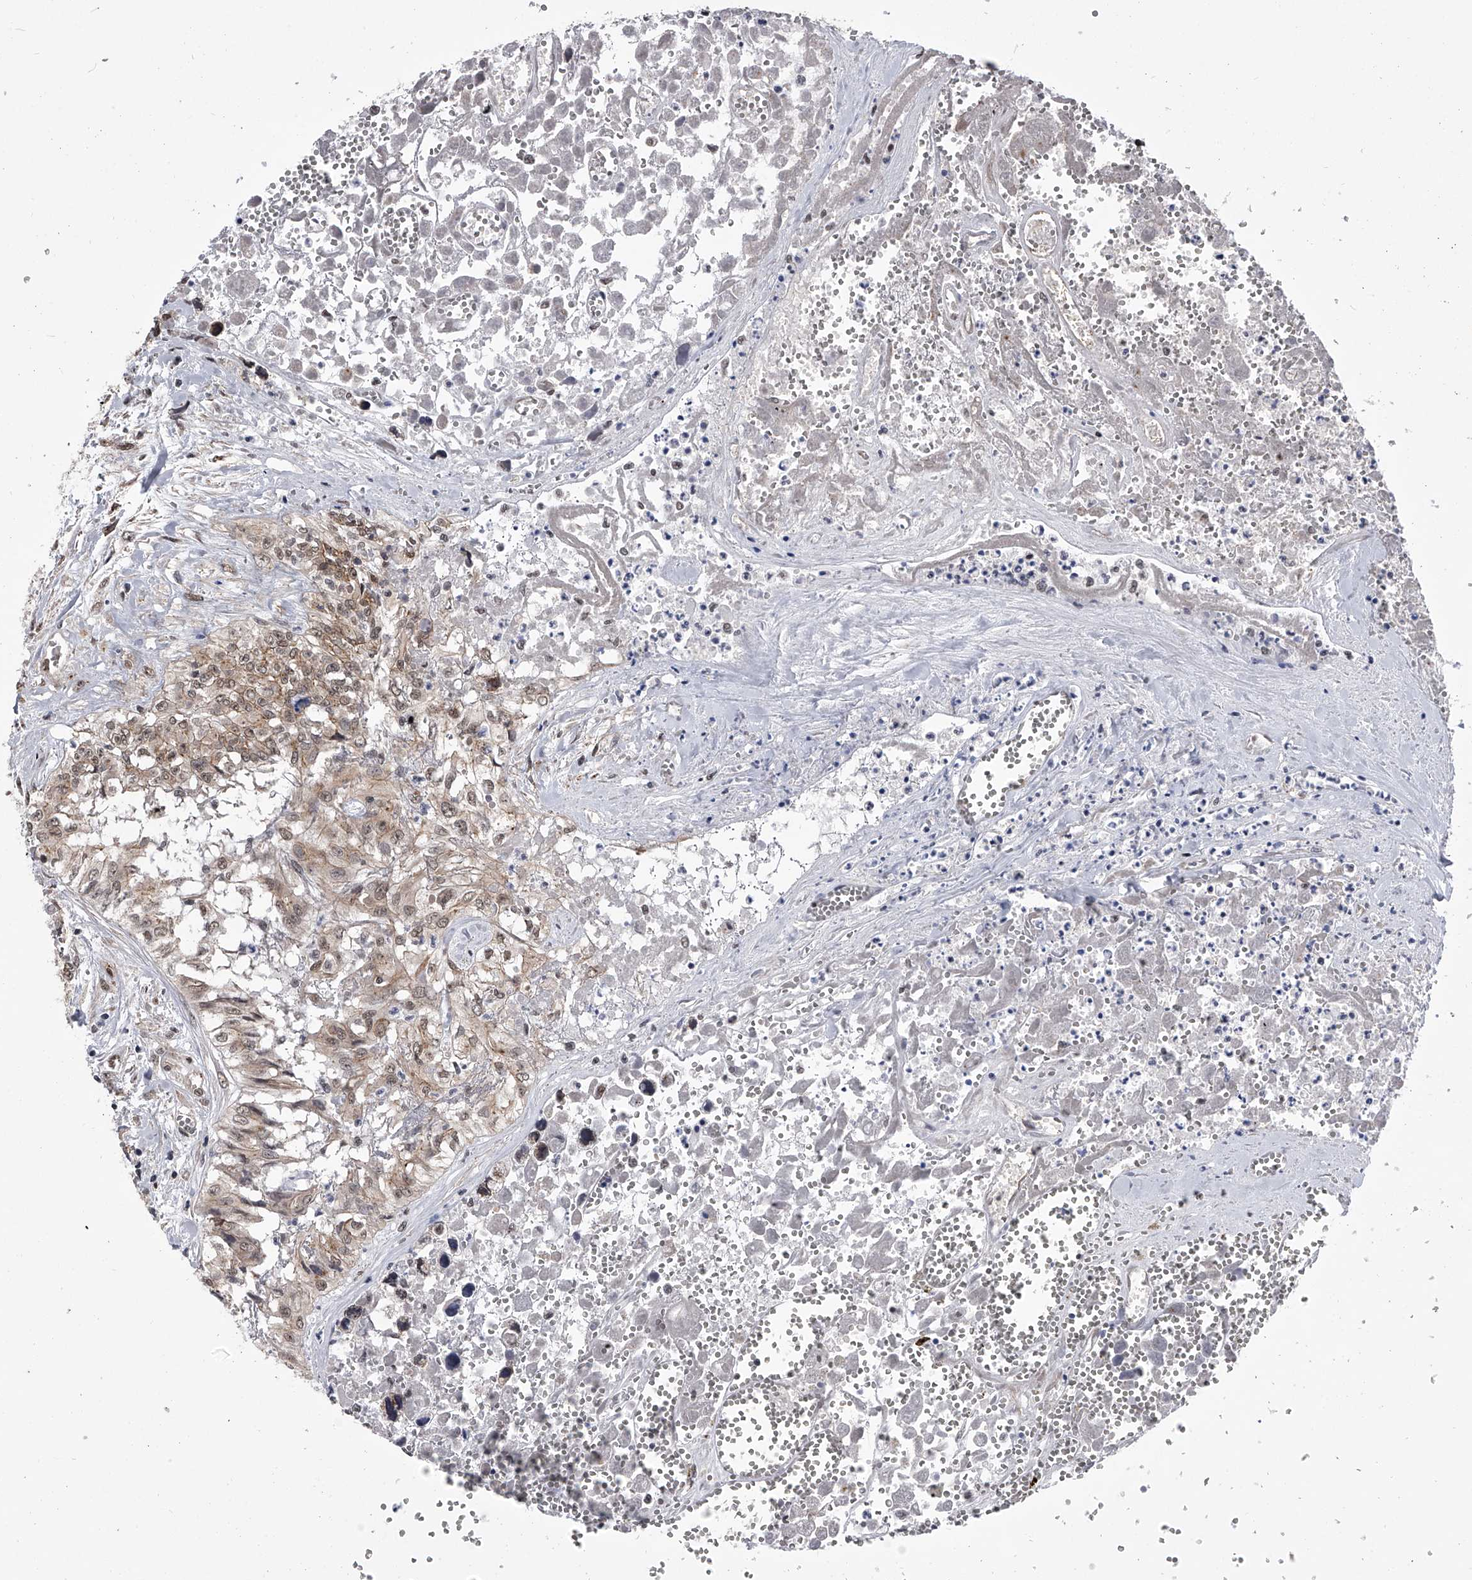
{"staining": {"intensity": "weak", "quantity": "25%-75%", "location": "cytoplasmic/membranous,nuclear"}, "tissue": "testis cancer", "cell_type": "Tumor cells", "image_type": "cancer", "snomed": [{"axis": "morphology", "description": "Carcinoma, Embryonal, NOS"}, {"axis": "topography", "description": "Testis"}], "caption": "IHC (DAB (3,3'-diaminobenzidine)) staining of human testis embryonal carcinoma reveals weak cytoplasmic/membranous and nuclear protein positivity in about 25%-75% of tumor cells.", "gene": "ZNF76", "patient": {"sex": "male", "age": 31}}